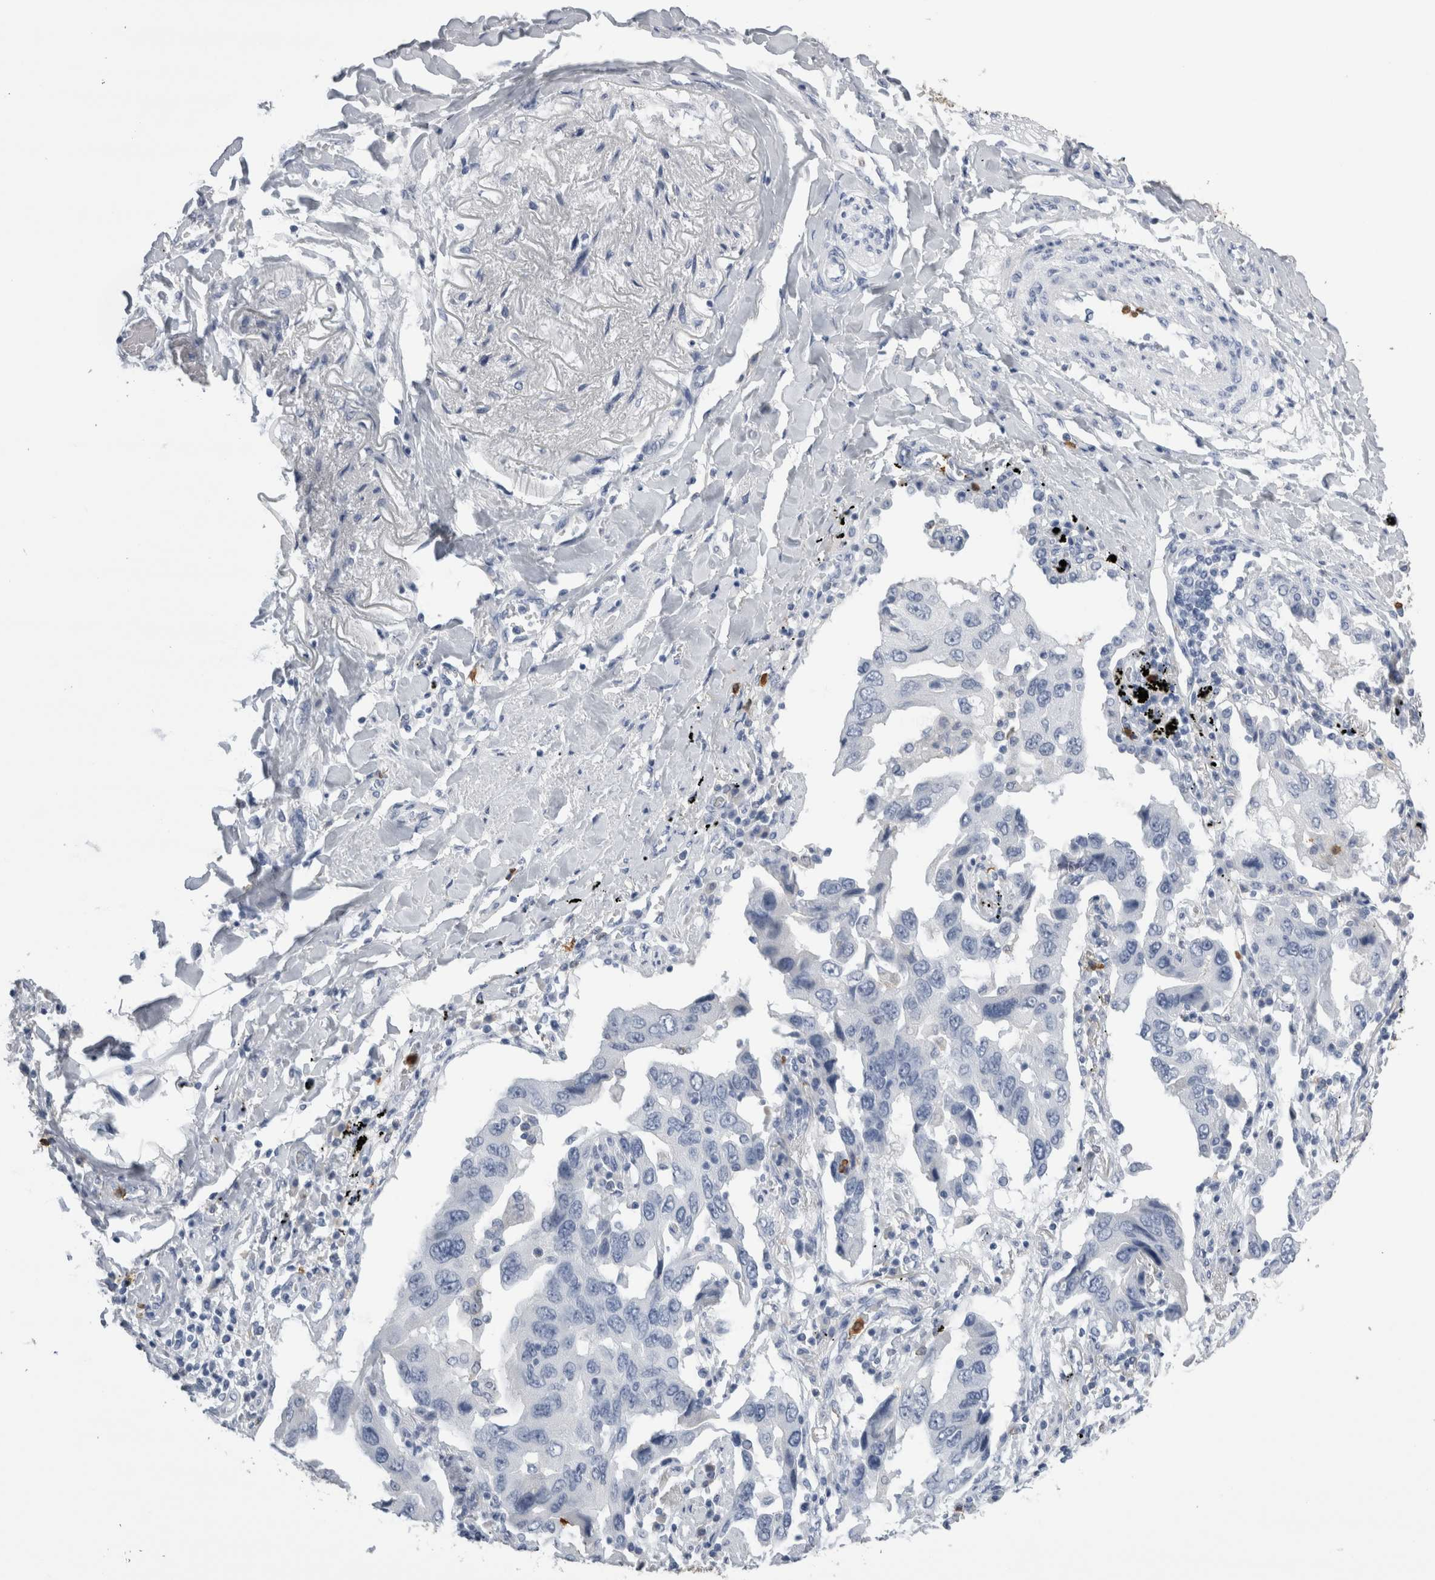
{"staining": {"intensity": "negative", "quantity": "none", "location": "none"}, "tissue": "lung cancer", "cell_type": "Tumor cells", "image_type": "cancer", "snomed": [{"axis": "morphology", "description": "Adenocarcinoma, NOS"}, {"axis": "topography", "description": "Lung"}], "caption": "DAB immunohistochemical staining of lung cancer exhibits no significant positivity in tumor cells.", "gene": "S100A12", "patient": {"sex": "female", "age": 65}}